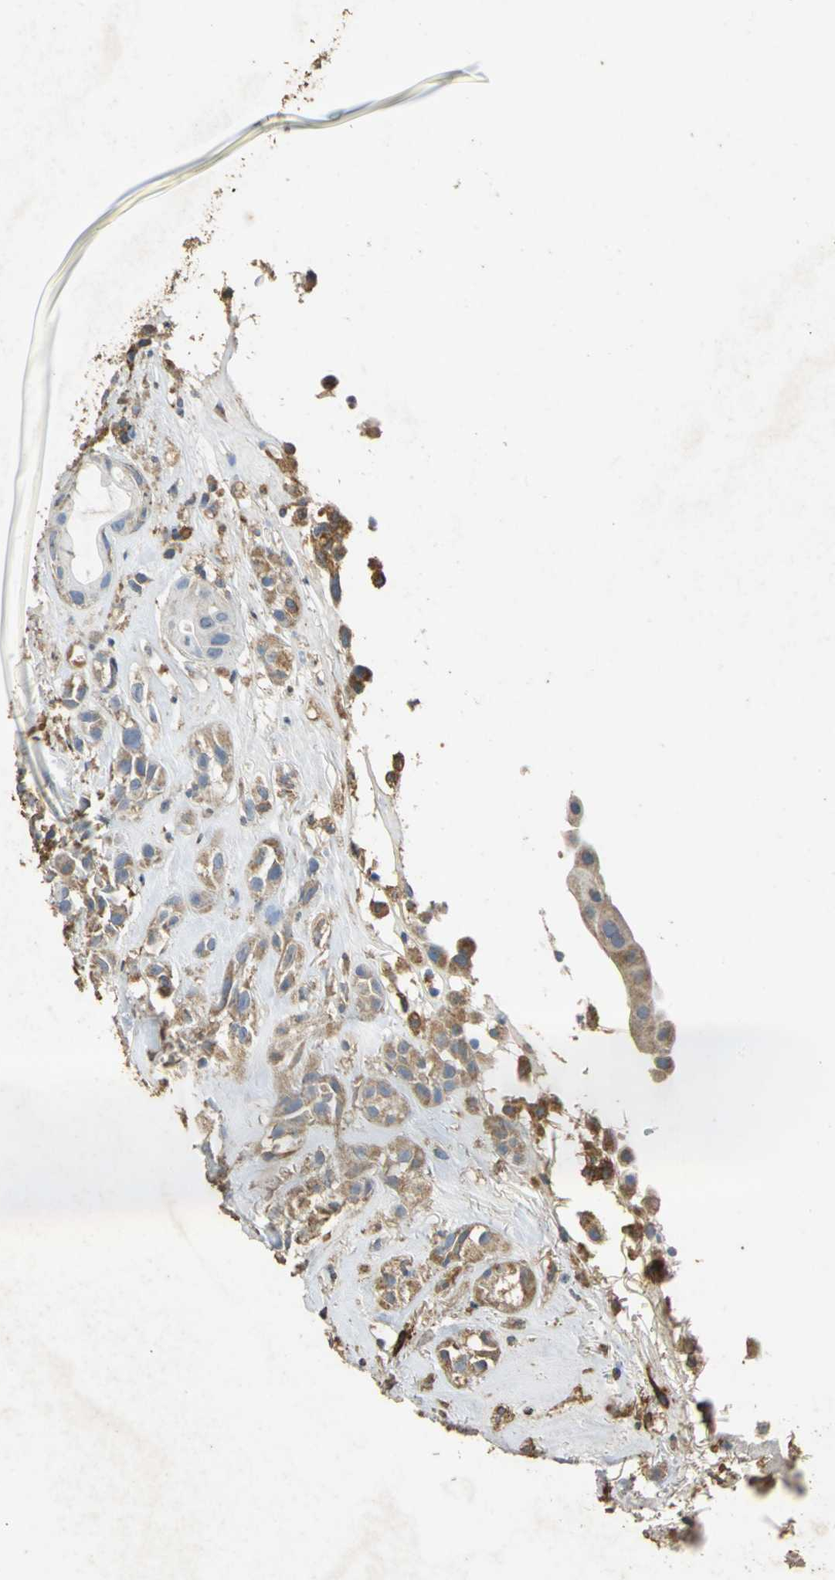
{"staining": {"intensity": "weak", "quantity": "25%-75%", "location": "cytoplasmic/membranous"}, "tissue": "head and neck cancer", "cell_type": "Tumor cells", "image_type": "cancer", "snomed": [{"axis": "morphology", "description": "Squamous cell carcinoma, NOS"}, {"axis": "topography", "description": "Head-Neck"}], "caption": "A brown stain shows weak cytoplasmic/membranous staining of a protein in squamous cell carcinoma (head and neck) tumor cells. (DAB (3,3'-diaminobenzidine) = brown stain, brightfield microscopy at high magnification).", "gene": "ACSL4", "patient": {"sex": "male", "age": 62}}